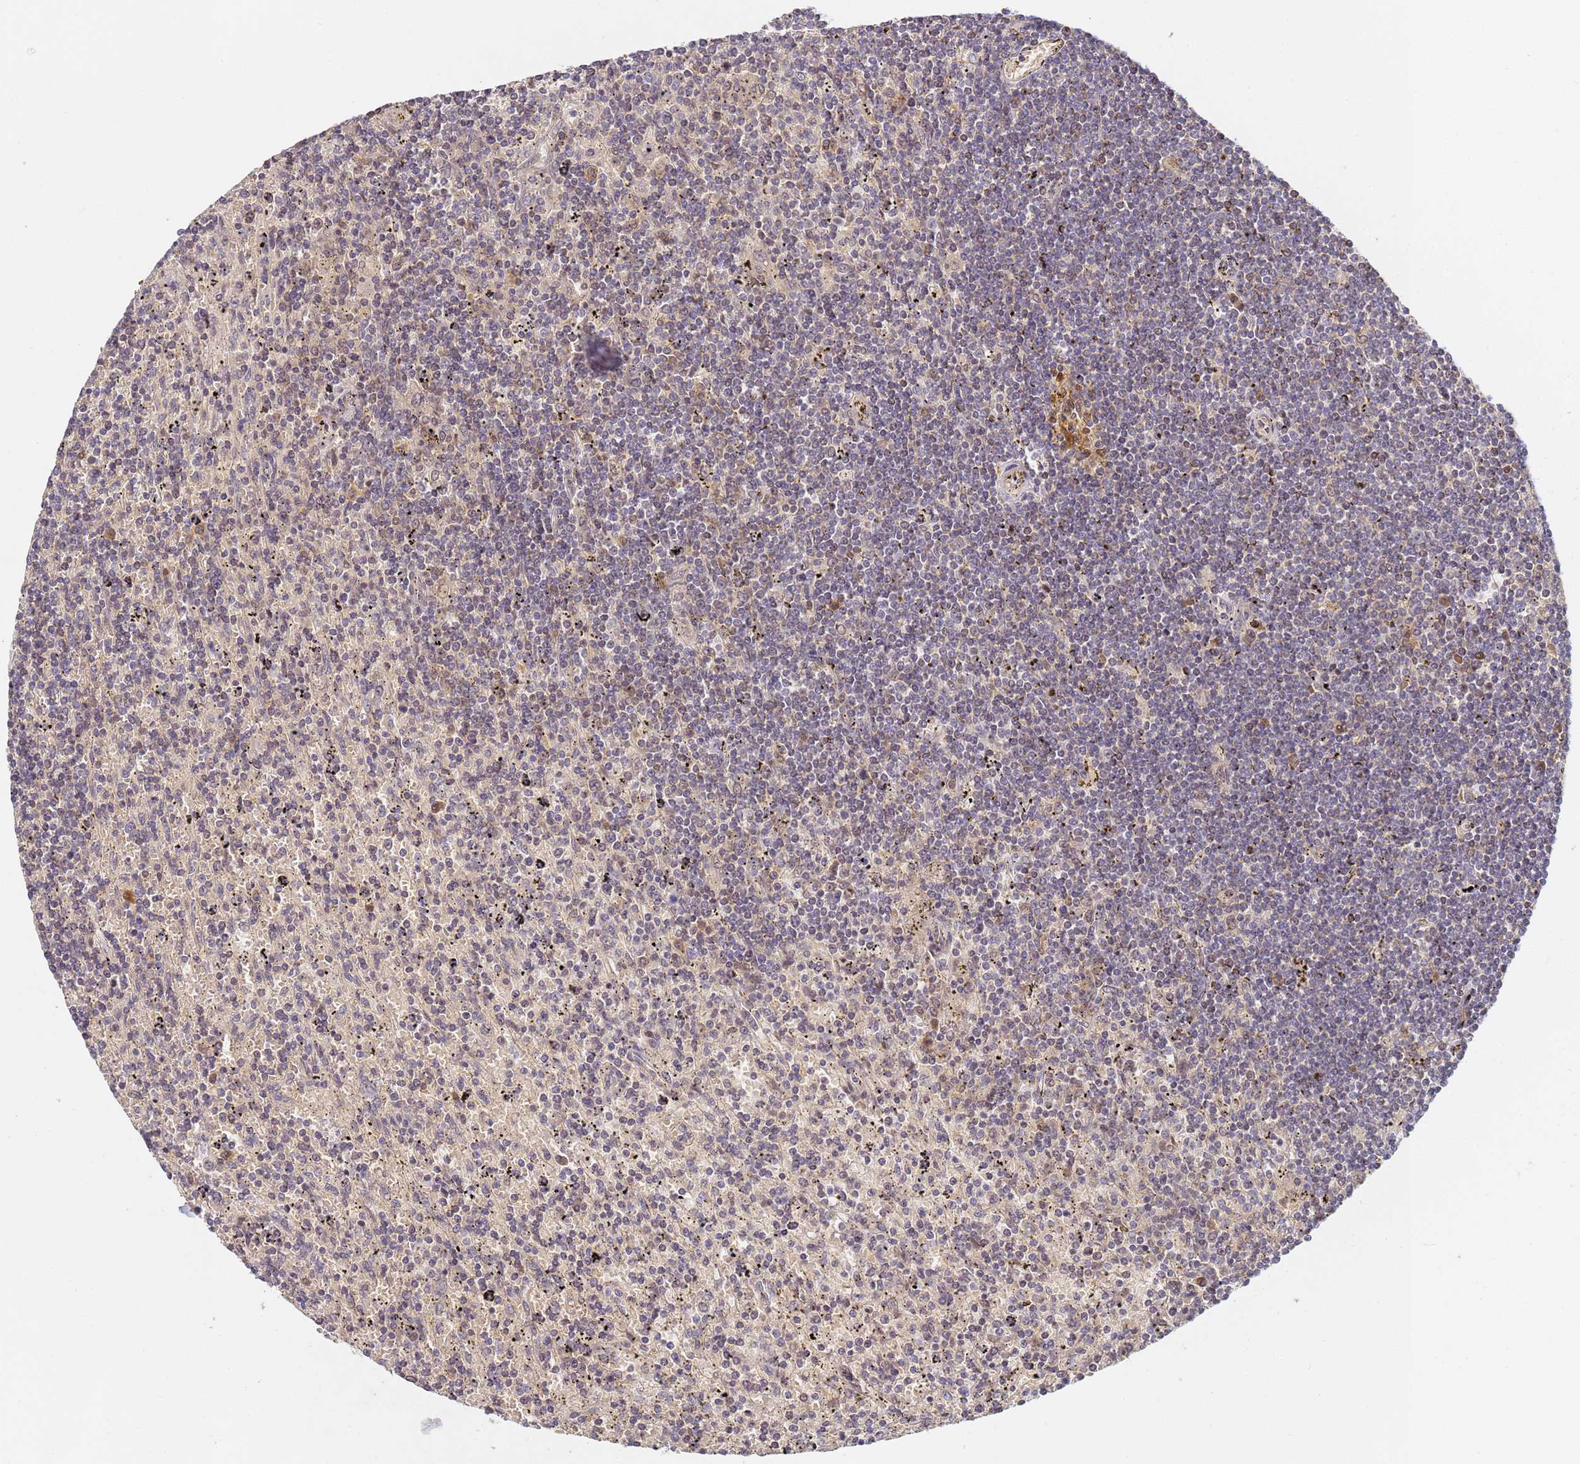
{"staining": {"intensity": "negative", "quantity": "none", "location": "none"}, "tissue": "lymphoma", "cell_type": "Tumor cells", "image_type": "cancer", "snomed": [{"axis": "morphology", "description": "Malignant lymphoma, non-Hodgkin's type, Low grade"}, {"axis": "topography", "description": "Spleen"}], "caption": "A photomicrograph of low-grade malignant lymphoma, non-Hodgkin's type stained for a protein demonstrates no brown staining in tumor cells.", "gene": "HMCES", "patient": {"sex": "male", "age": 76}}